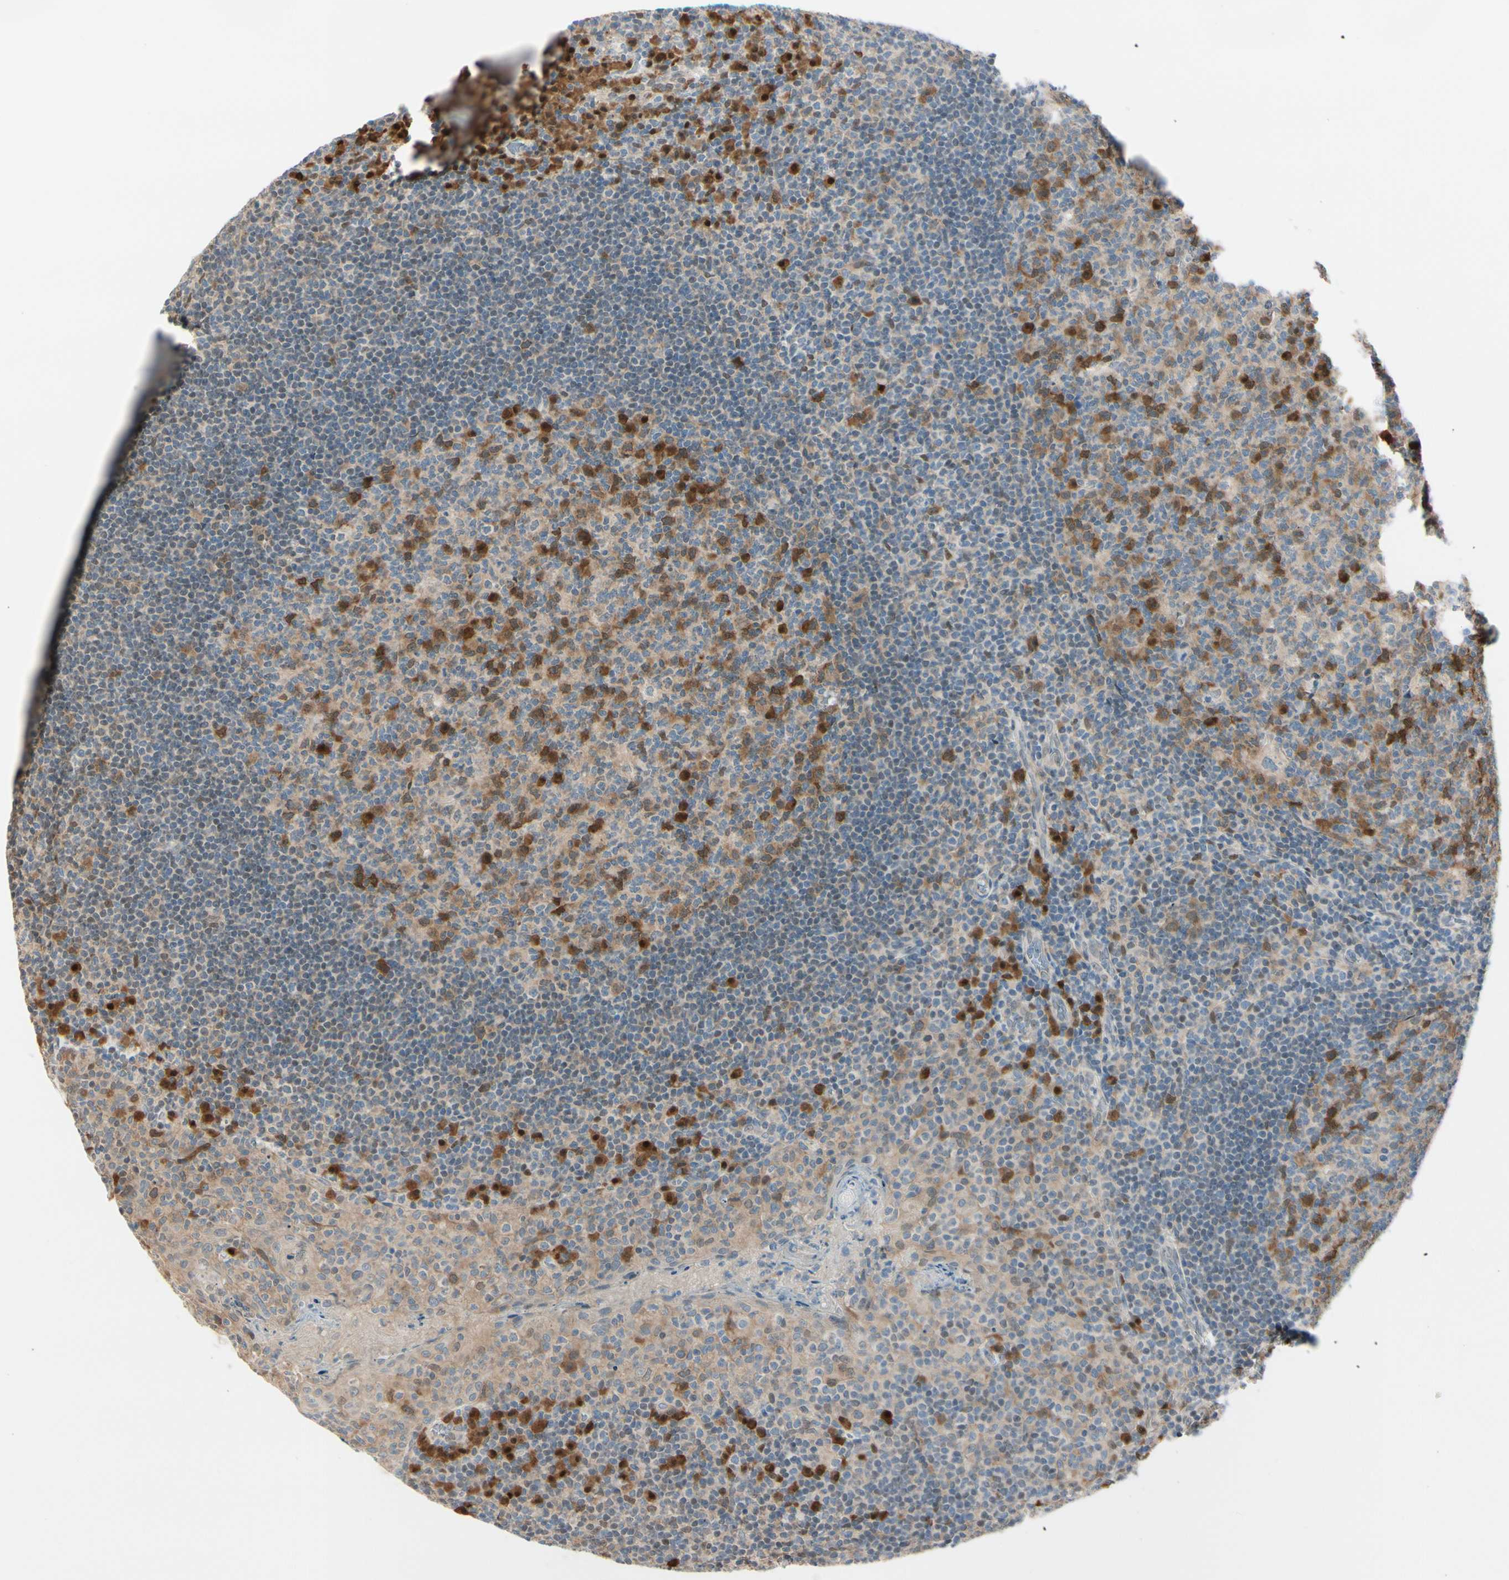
{"staining": {"intensity": "strong", "quantity": "25%-75%", "location": "cytoplasmic/membranous"}, "tissue": "tonsil", "cell_type": "Germinal center cells", "image_type": "normal", "snomed": [{"axis": "morphology", "description": "Normal tissue, NOS"}, {"axis": "topography", "description": "Tonsil"}], "caption": "Germinal center cells reveal high levels of strong cytoplasmic/membranous expression in about 25%-75% of cells in unremarkable tonsil.", "gene": "PTTG1", "patient": {"sex": "male", "age": 17}}